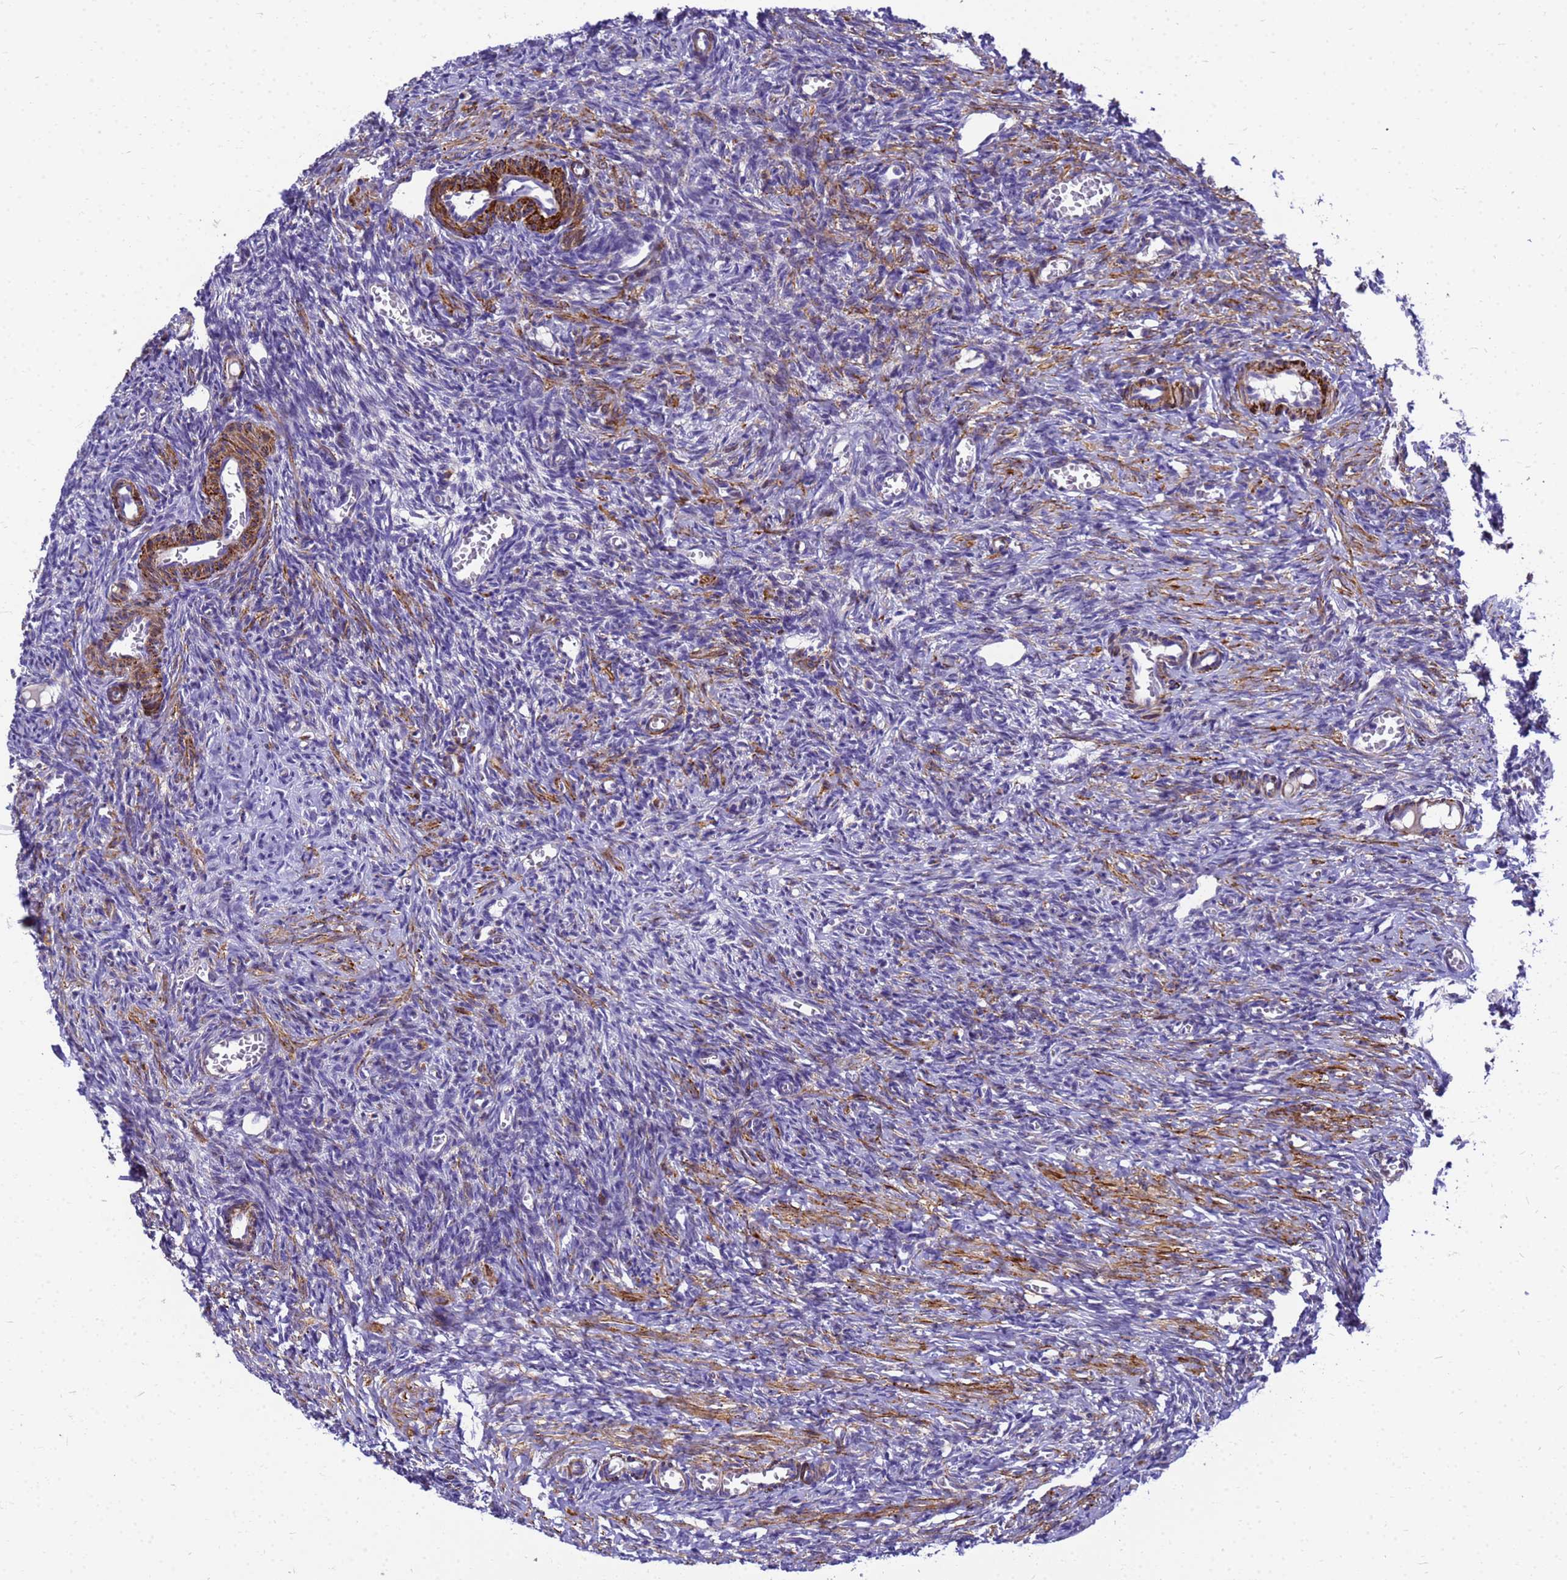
{"staining": {"intensity": "negative", "quantity": "none", "location": "none"}, "tissue": "ovary", "cell_type": "Ovarian stroma cells", "image_type": "normal", "snomed": [{"axis": "morphology", "description": "Normal tissue, NOS"}, {"axis": "topography", "description": "Ovary"}], "caption": "The micrograph displays no significant staining in ovarian stroma cells of ovary.", "gene": "POP7", "patient": {"sex": "female", "age": 27}}